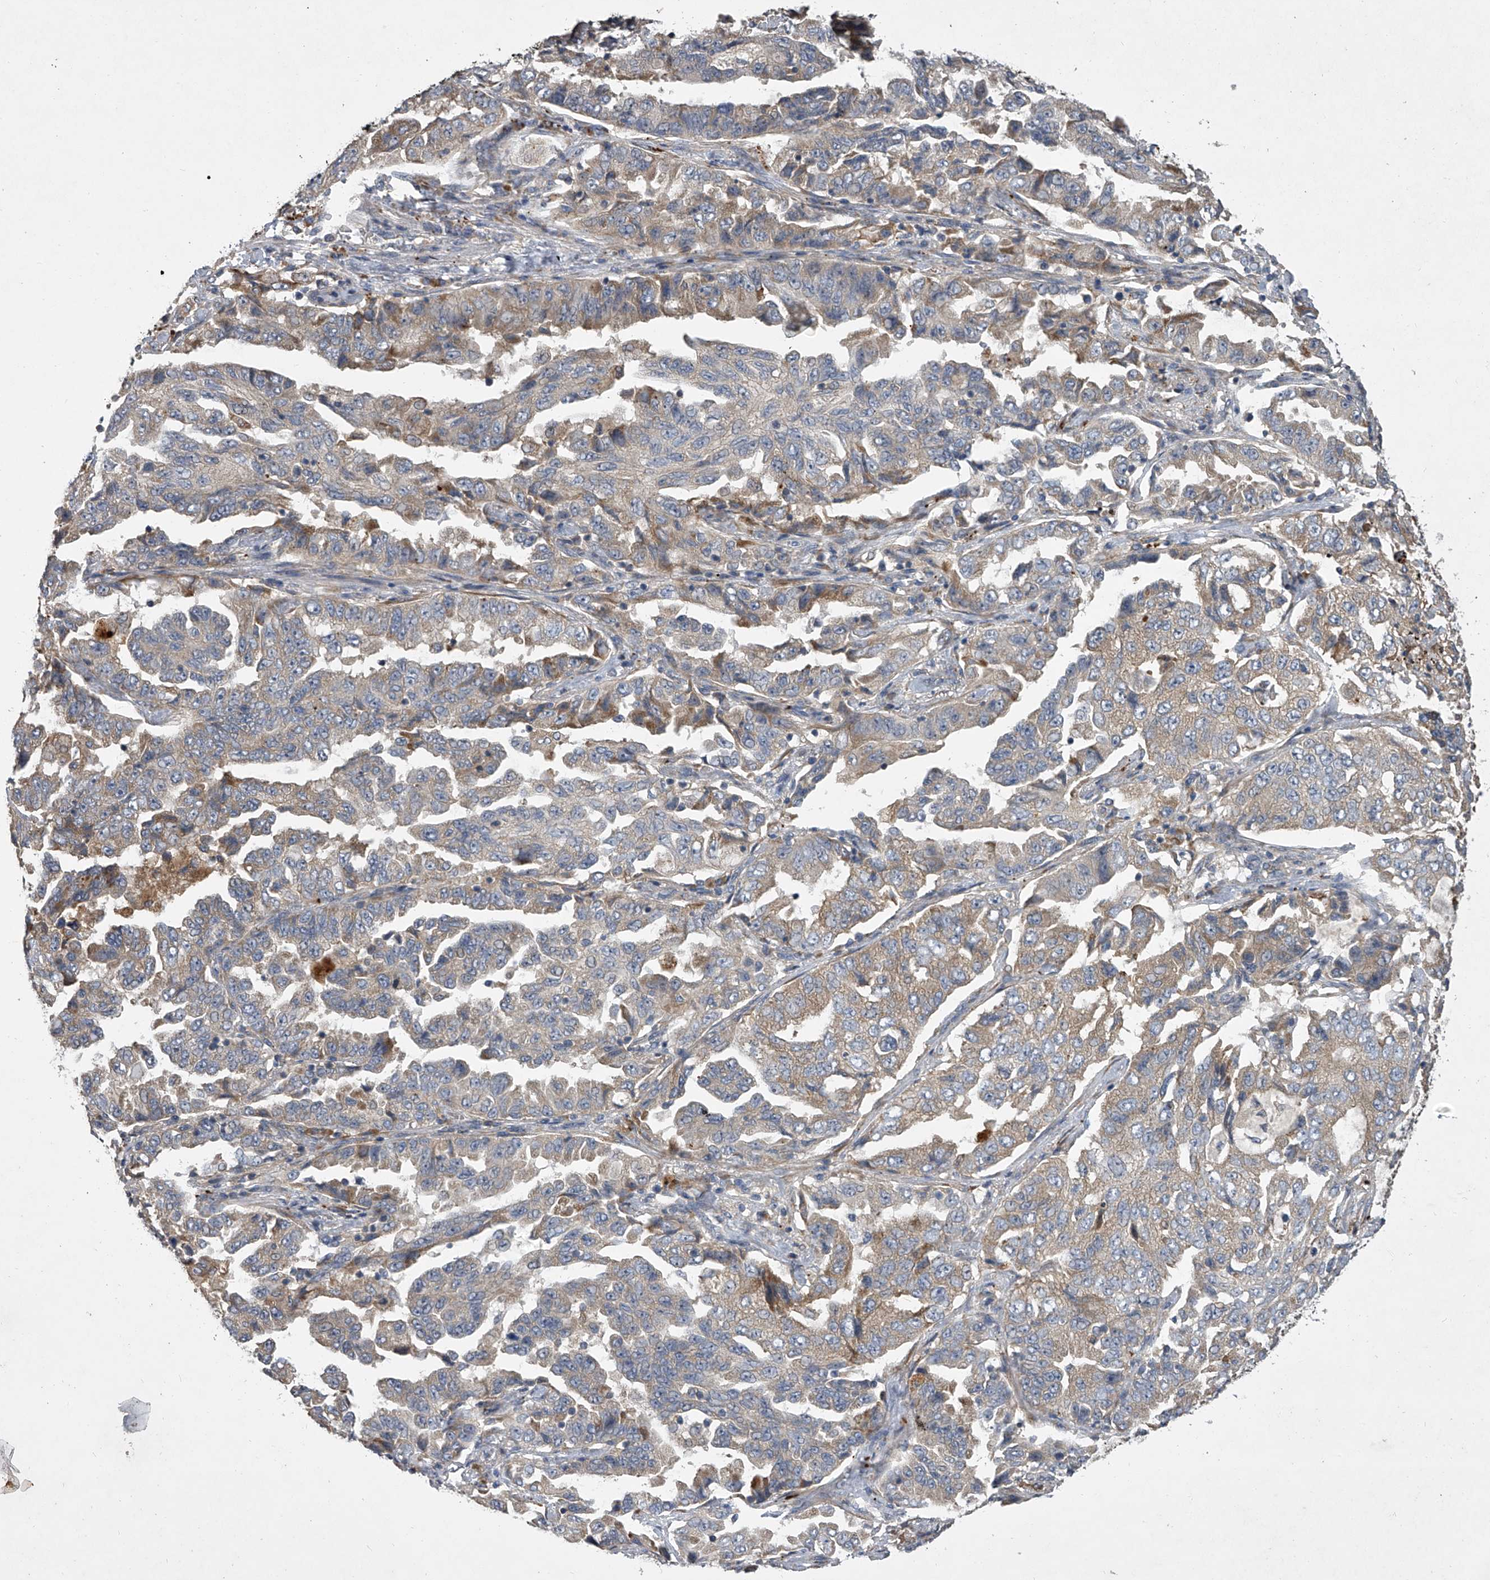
{"staining": {"intensity": "moderate", "quantity": ">75%", "location": "cytoplasmic/membranous"}, "tissue": "lung cancer", "cell_type": "Tumor cells", "image_type": "cancer", "snomed": [{"axis": "morphology", "description": "Adenocarcinoma, NOS"}, {"axis": "topography", "description": "Lung"}], "caption": "Lung cancer (adenocarcinoma) was stained to show a protein in brown. There is medium levels of moderate cytoplasmic/membranous expression in approximately >75% of tumor cells.", "gene": "DOCK9", "patient": {"sex": "female", "age": 51}}